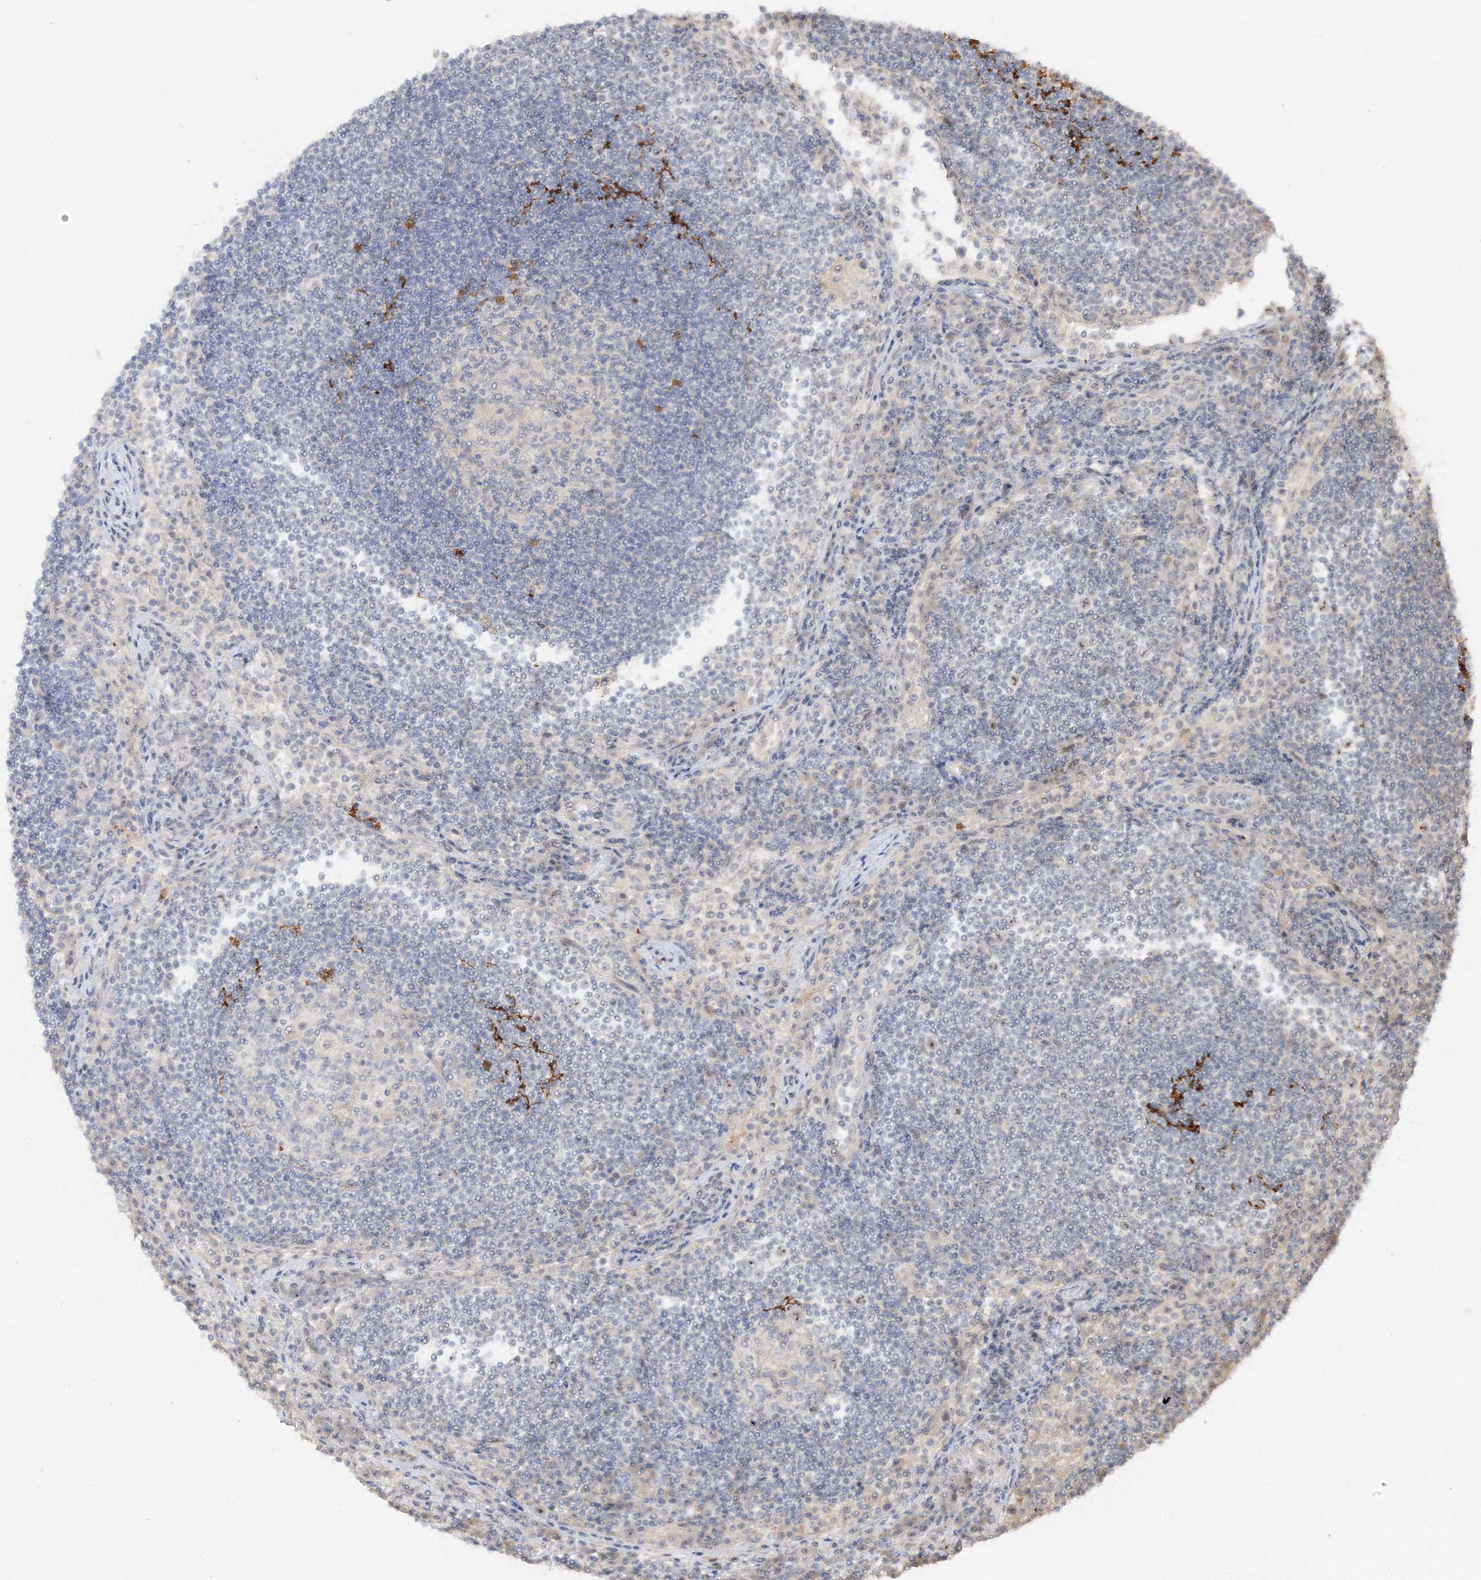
{"staining": {"intensity": "negative", "quantity": "none", "location": "none"}, "tissue": "lymph node", "cell_type": "Germinal center cells", "image_type": "normal", "snomed": [{"axis": "morphology", "description": "Normal tissue, NOS"}, {"axis": "topography", "description": "Lymph node"}], "caption": "IHC of normal human lymph node shows no staining in germinal center cells.", "gene": "ETAA1", "patient": {"sex": "female", "age": 53}}